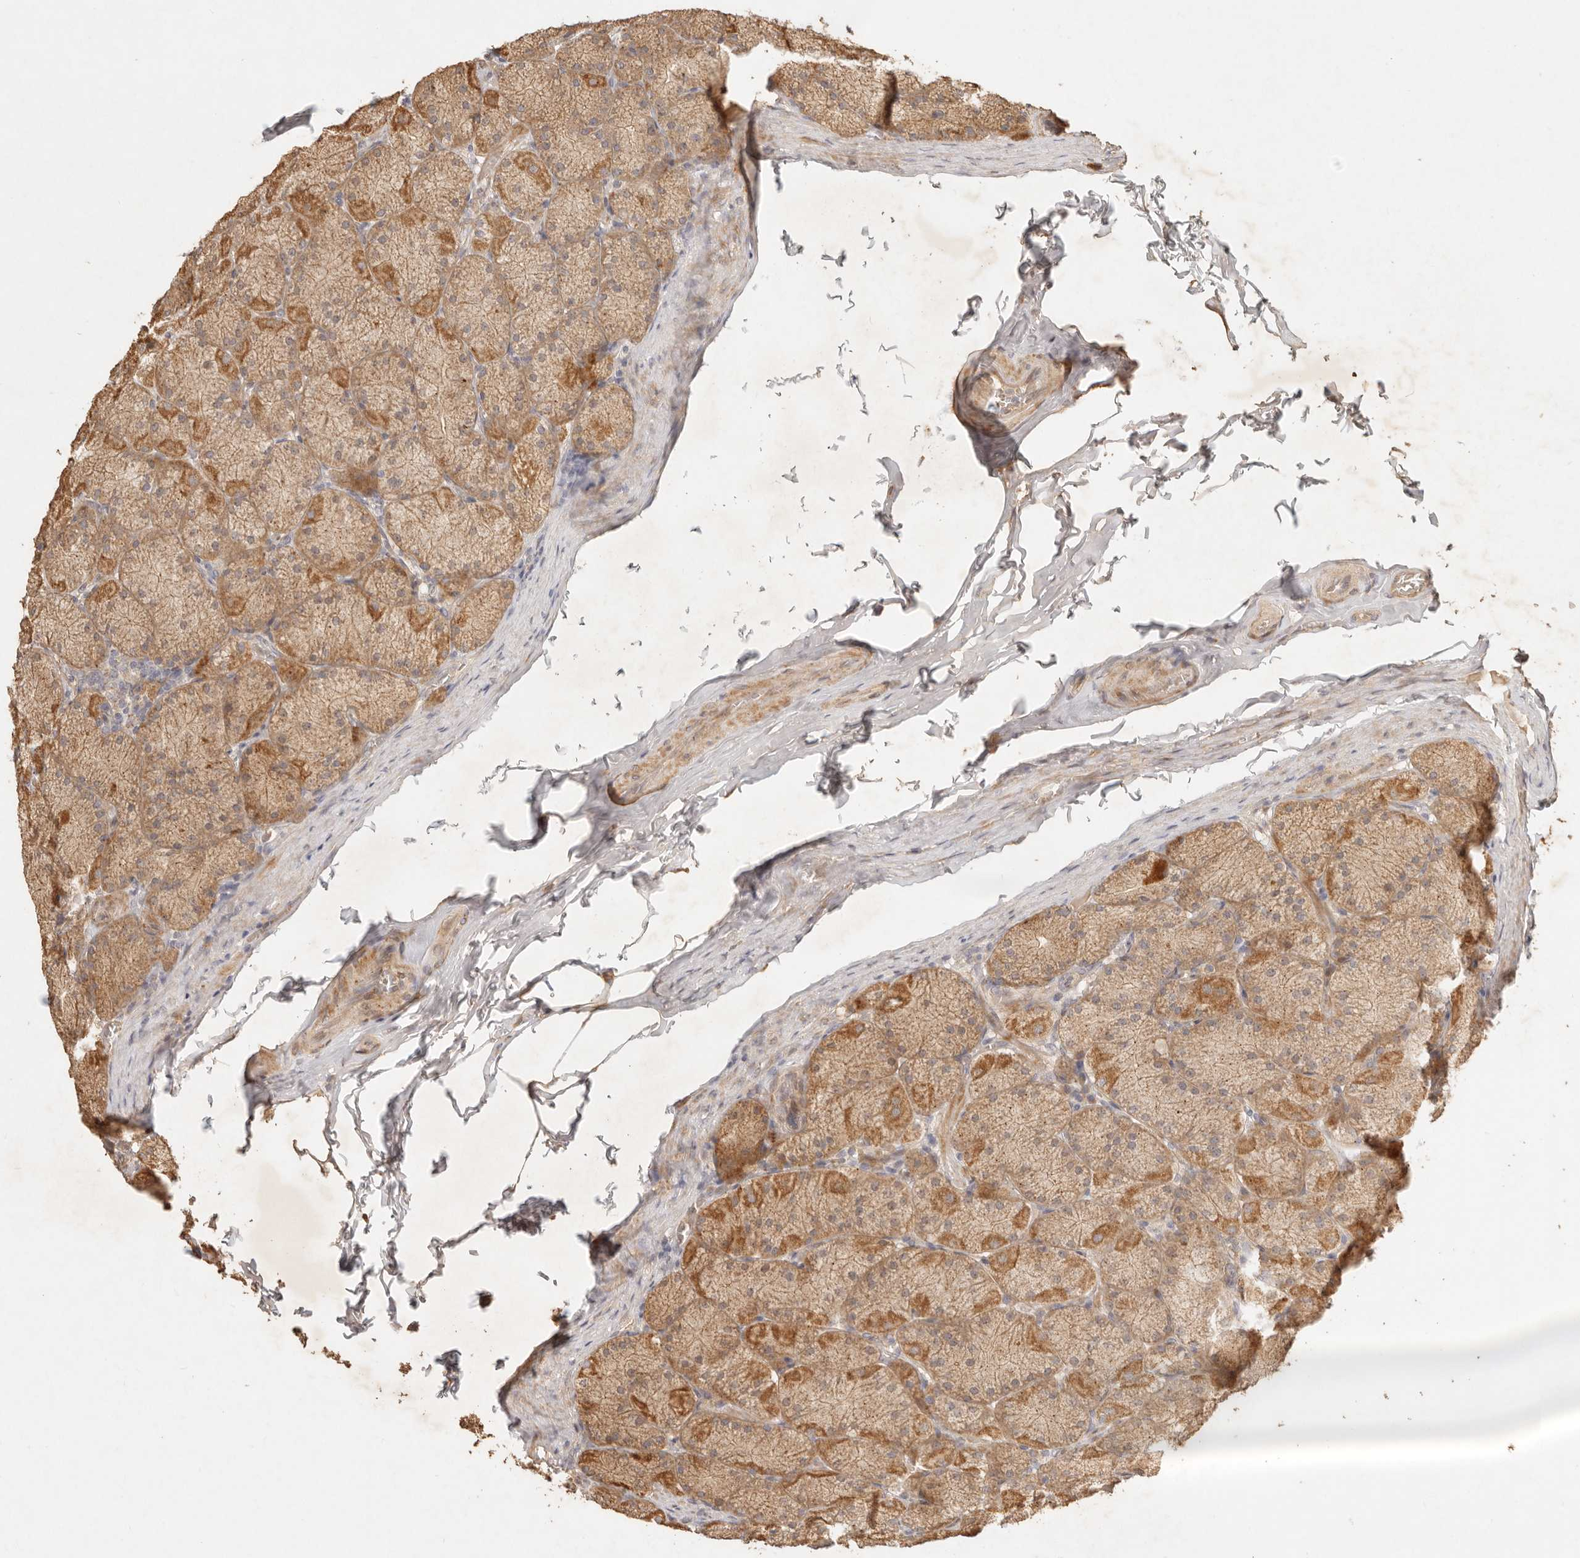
{"staining": {"intensity": "moderate", "quantity": ">75%", "location": "cytoplasmic/membranous"}, "tissue": "stomach", "cell_type": "Glandular cells", "image_type": "normal", "snomed": [{"axis": "morphology", "description": "Normal tissue, NOS"}, {"axis": "topography", "description": "Stomach, upper"}], "caption": "A brown stain highlights moderate cytoplasmic/membranous staining of a protein in glandular cells of unremarkable human stomach. (brown staining indicates protein expression, while blue staining denotes nuclei).", "gene": "CLEC4C", "patient": {"sex": "female", "age": 56}}